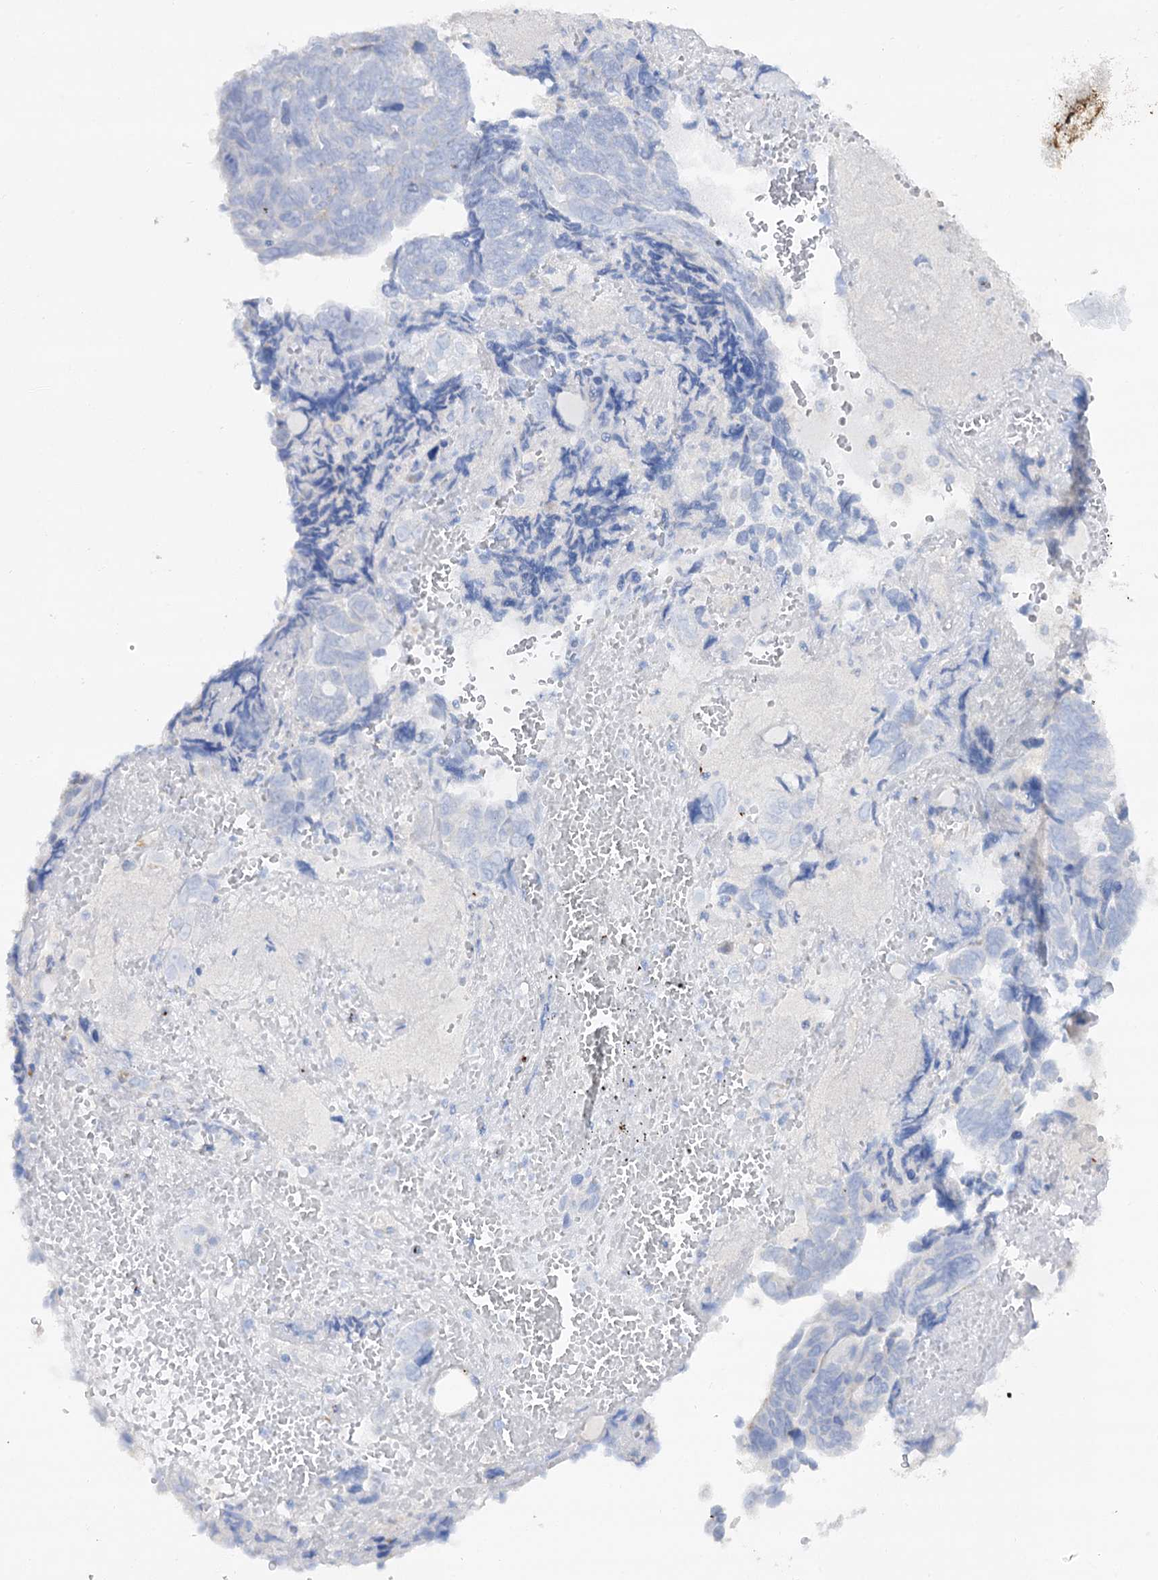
{"staining": {"intensity": "negative", "quantity": "none", "location": "none"}, "tissue": "ovarian cancer", "cell_type": "Tumor cells", "image_type": "cancer", "snomed": [{"axis": "morphology", "description": "Cystadenocarcinoma, serous, NOS"}, {"axis": "topography", "description": "Ovary"}], "caption": "Tumor cells are negative for protein expression in human ovarian cancer (serous cystadenocarcinoma).", "gene": "SLC3A1", "patient": {"sex": "female", "age": 79}}